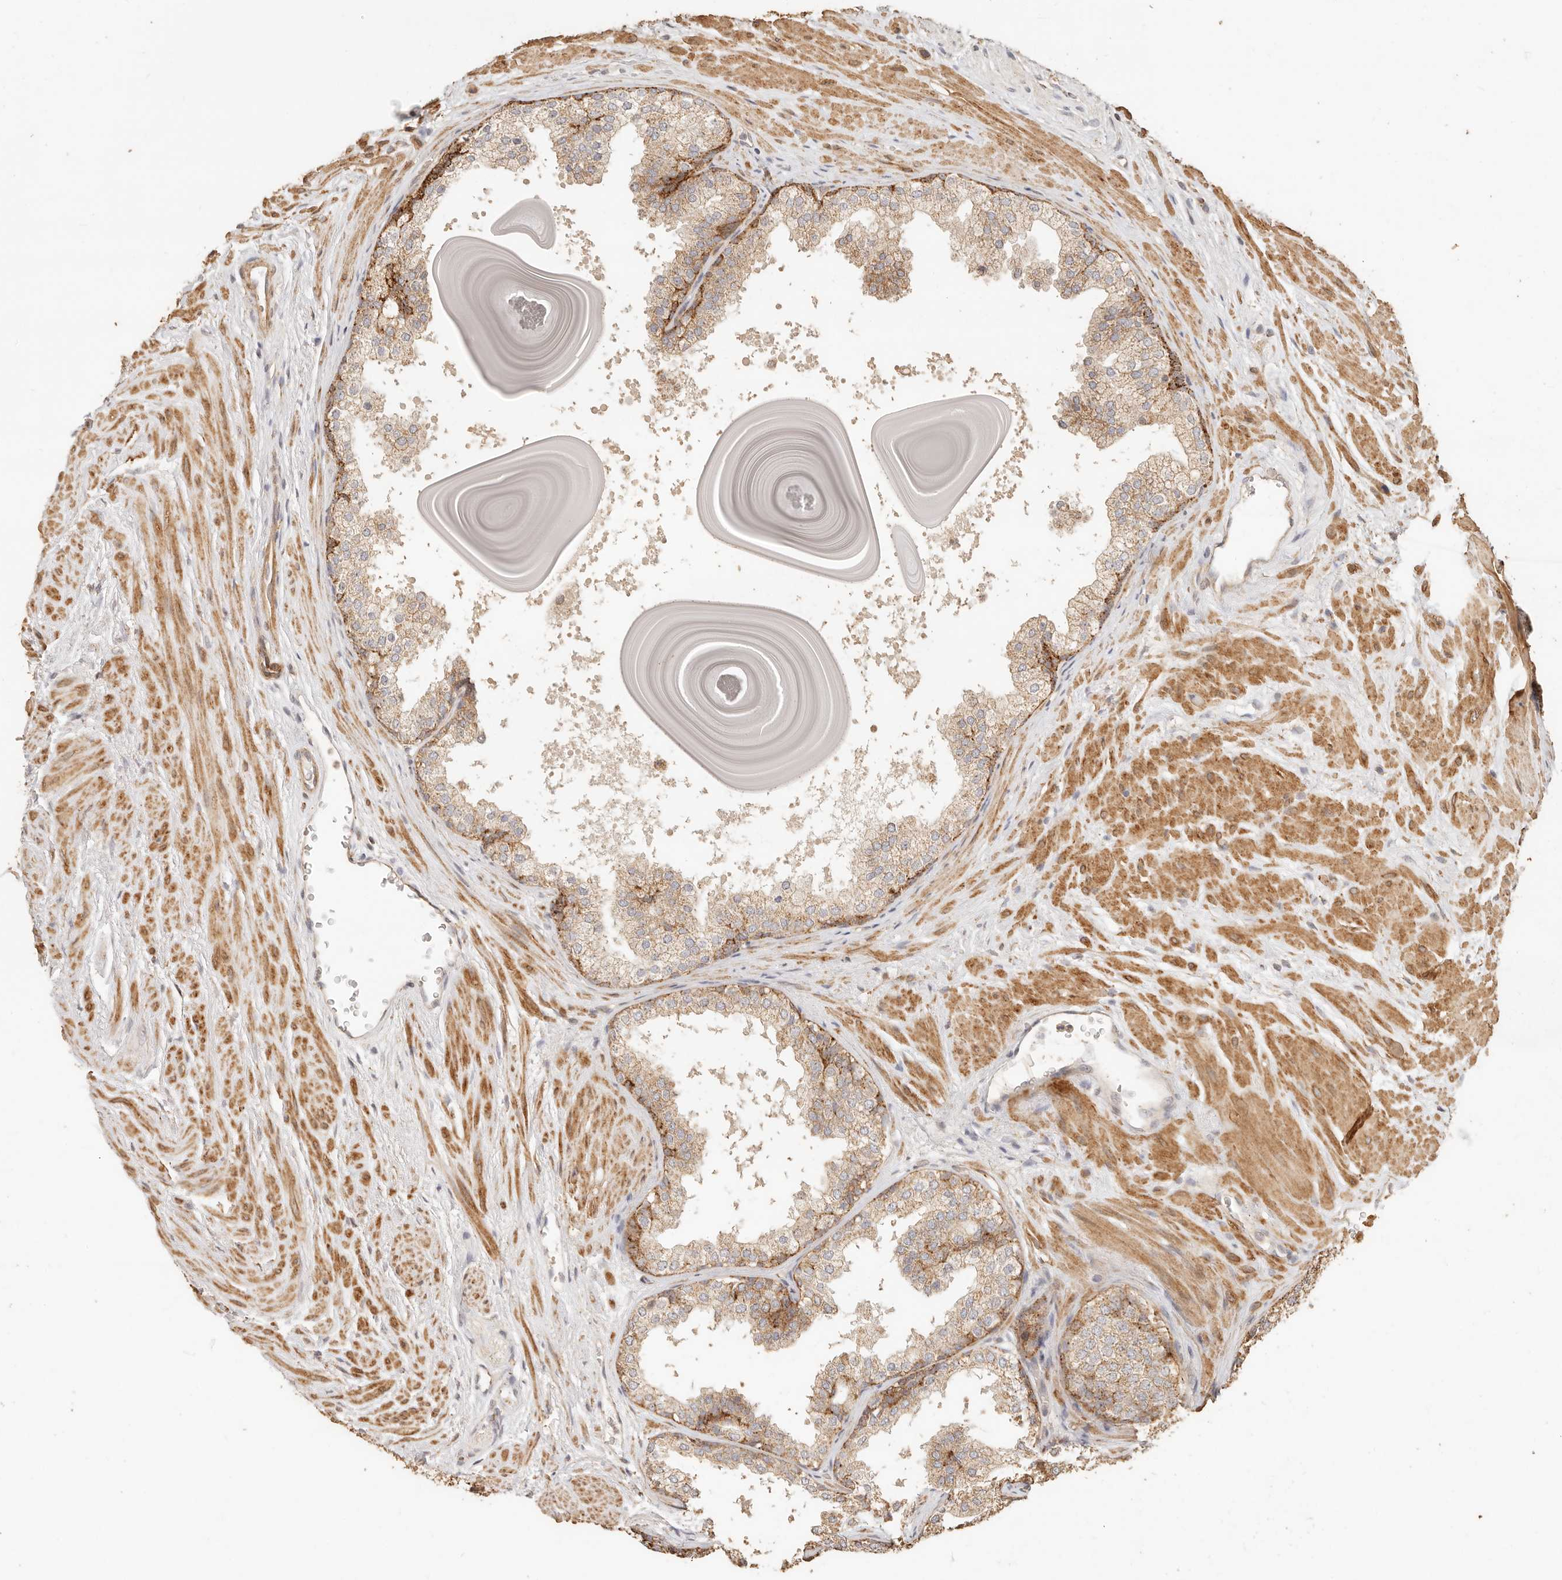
{"staining": {"intensity": "strong", "quantity": "<25%", "location": "cytoplasmic/membranous"}, "tissue": "prostate", "cell_type": "Glandular cells", "image_type": "normal", "snomed": [{"axis": "morphology", "description": "Normal tissue, NOS"}, {"axis": "topography", "description": "Prostate"}], "caption": "Immunohistochemistry of benign human prostate displays medium levels of strong cytoplasmic/membranous expression in about <25% of glandular cells. The protein is stained brown, and the nuclei are stained in blue (DAB (3,3'-diaminobenzidine) IHC with brightfield microscopy, high magnification).", "gene": "PTPN22", "patient": {"sex": "male", "age": 48}}